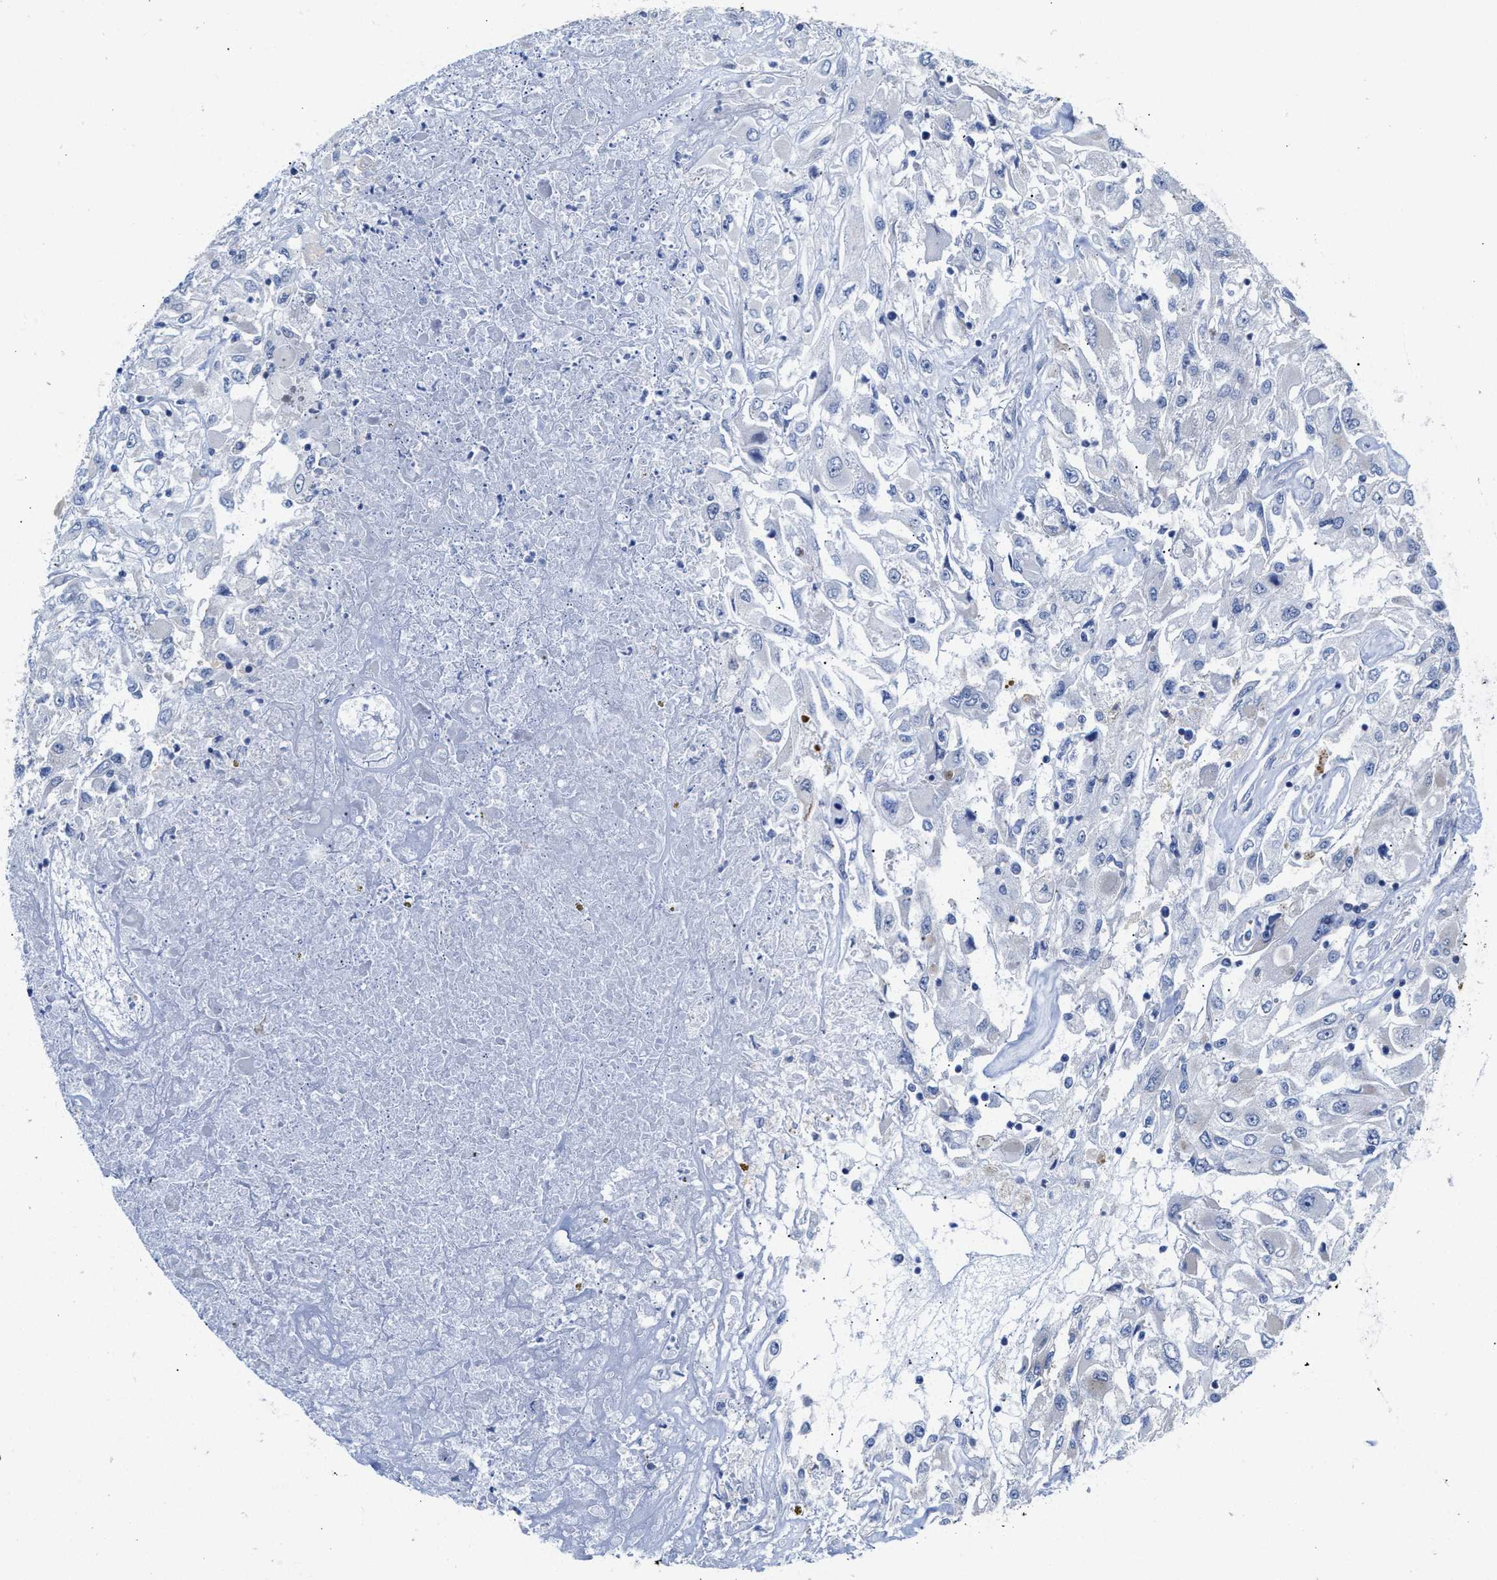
{"staining": {"intensity": "negative", "quantity": "none", "location": "none"}, "tissue": "renal cancer", "cell_type": "Tumor cells", "image_type": "cancer", "snomed": [{"axis": "morphology", "description": "Adenocarcinoma, NOS"}, {"axis": "topography", "description": "Kidney"}], "caption": "Tumor cells show no significant positivity in renal cancer (adenocarcinoma).", "gene": "JAG1", "patient": {"sex": "female", "age": 52}}